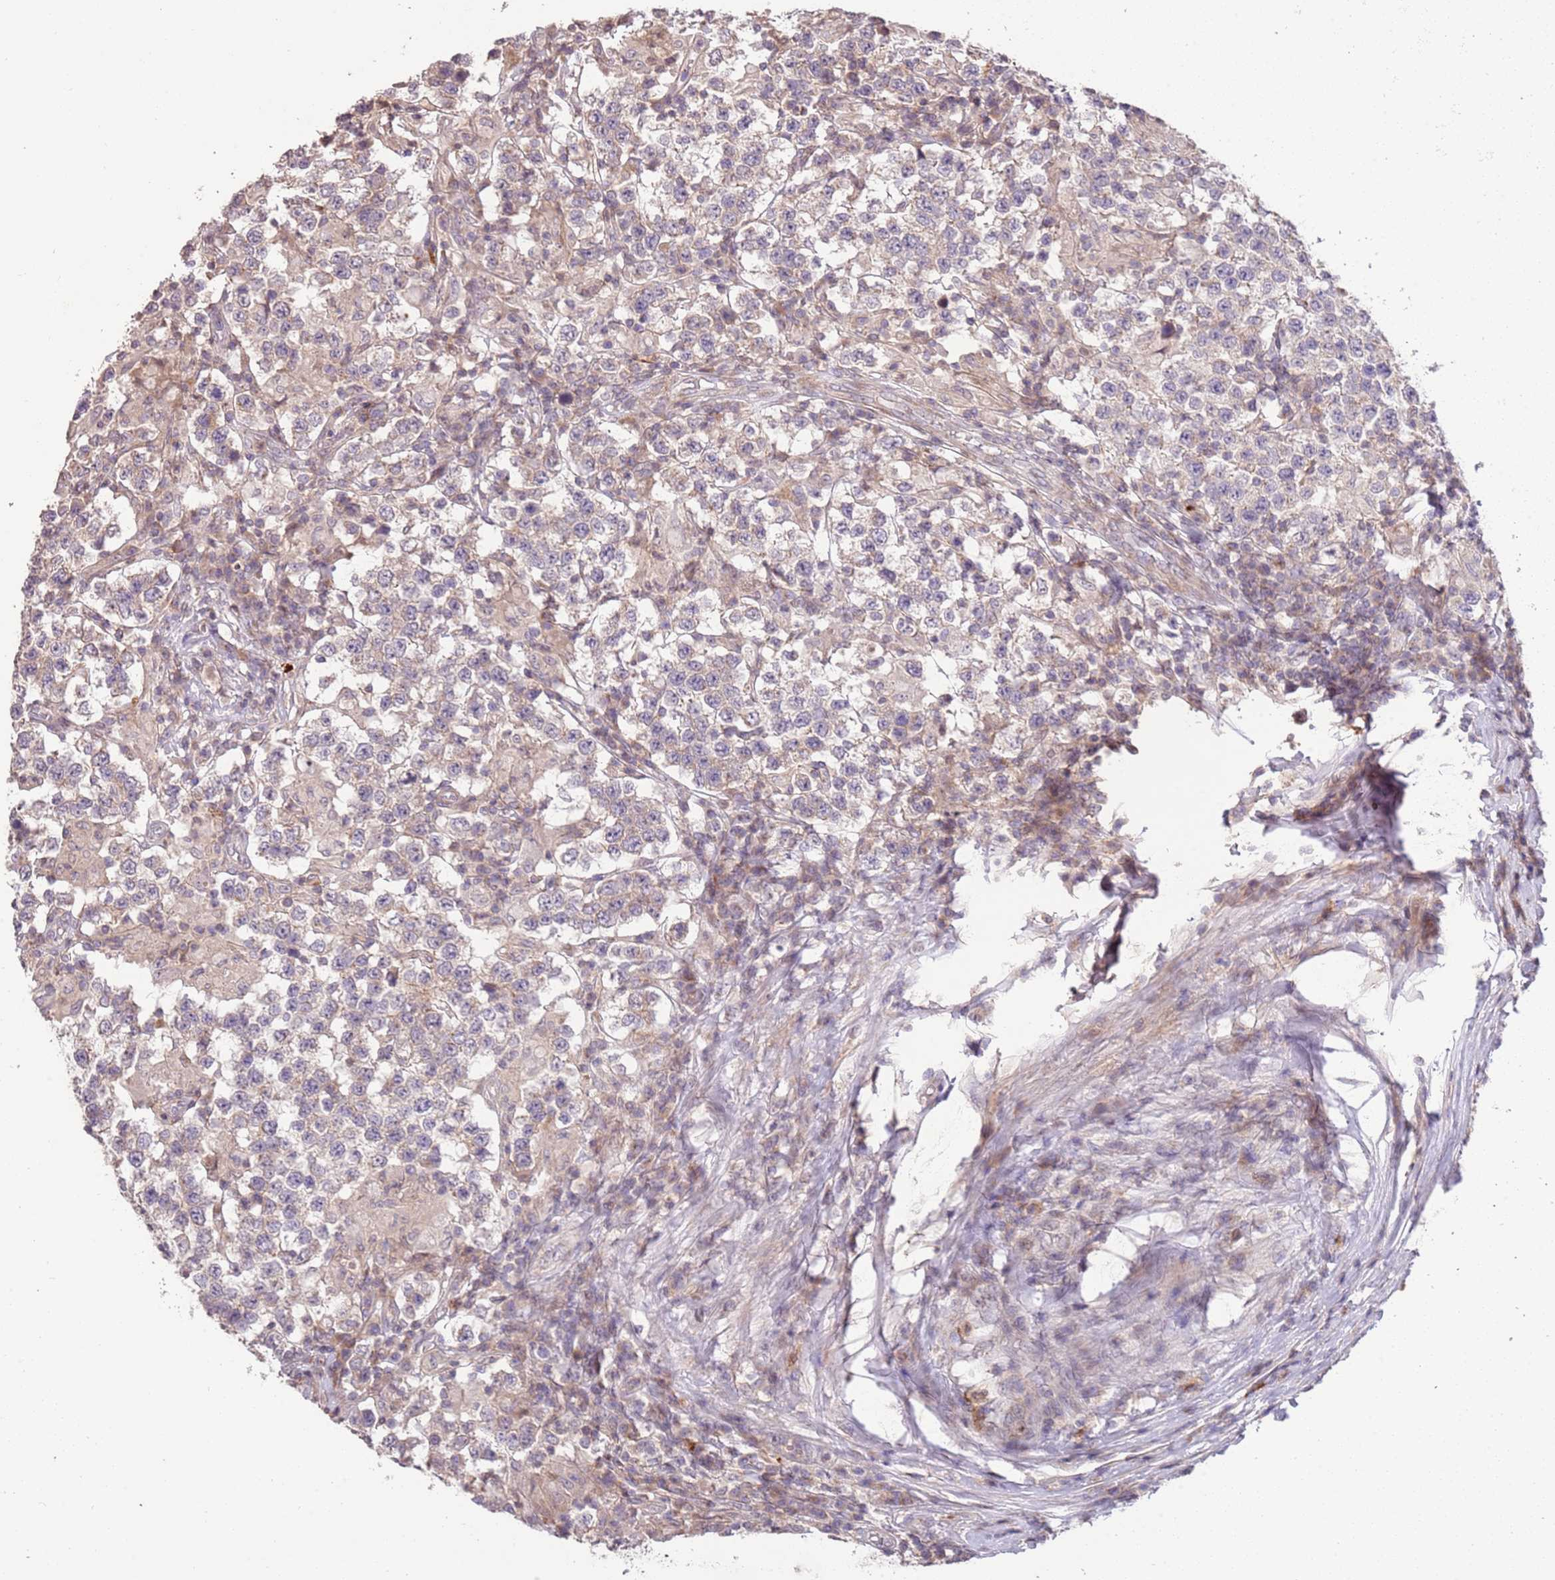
{"staining": {"intensity": "weak", "quantity": "<25%", "location": "cytoplasmic/membranous"}, "tissue": "testis cancer", "cell_type": "Tumor cells", "image_type": "cancer", "snomed": [{"axis": "morphology", "description": "Seminoma, NOS"}, {"axis": "morphology", "description": "Carcinoma, Embryonal, NOS"}, {"axis": "topography", "description": "Testis"}], "caption": "DAB immunohistochemical staining of human testis cancer (seminoma) shows no significant expression in tumor cells. (IHC, brightfield microscopy, high magnification).", "gene": "SLC16A4", "patient": {"sex": "male", "age": 41}}